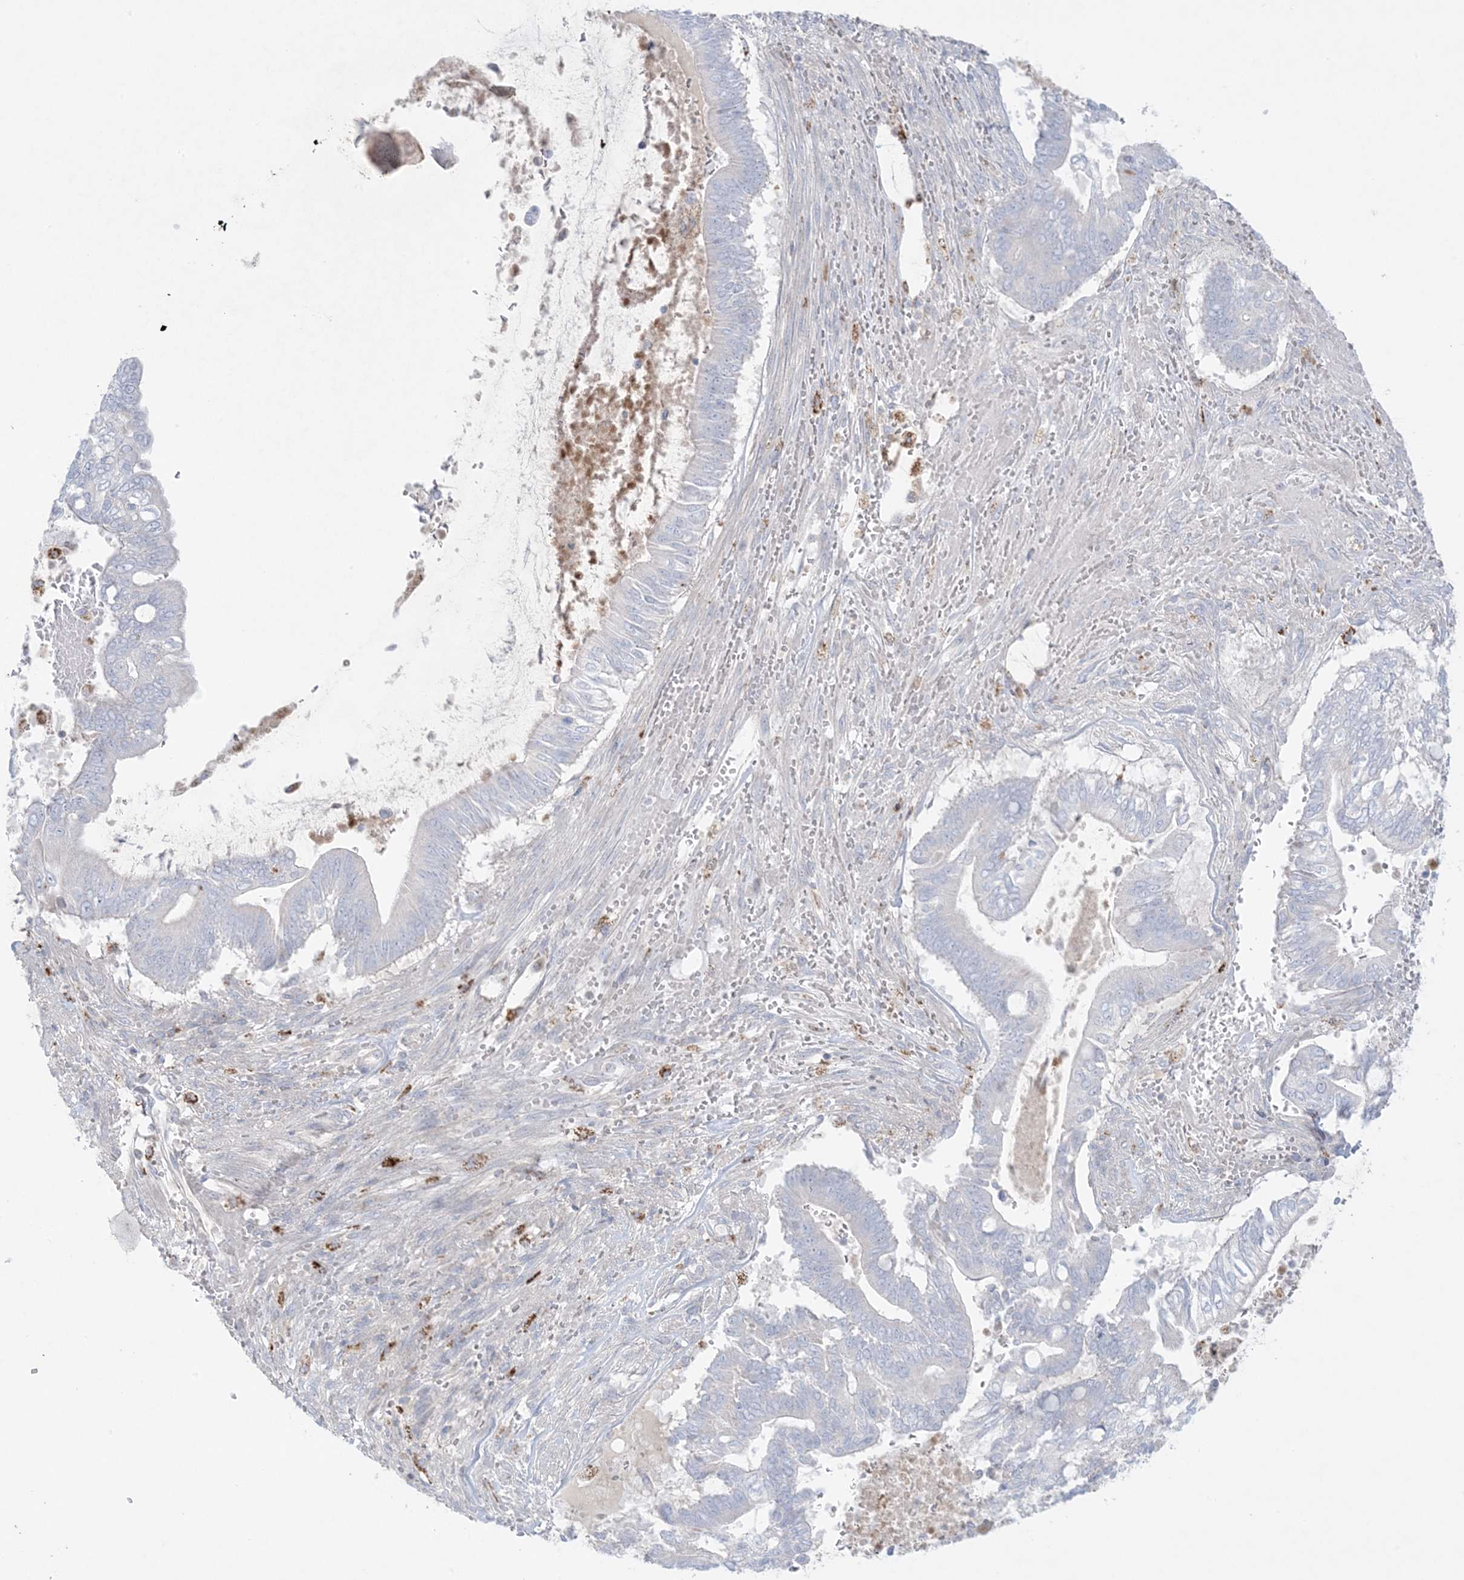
{"staining": {"intensity": "negative", "quantity": "none", "location": "none"}, "tissue": "pancreatic cancer", "cell_type": "Tumor cells", "image_type": "cancer", "snomed": [{"axis": "morphology", "description": "Adenocarcinoma, NOS"}, {"axis": "topography", "description": "Pancreas"}], "caption": "Immunohistochemical staining of human pancreatic cancer (adenocarcinoma) exhibits no significant expression in tumor cells. (DAB immunohistochemistry, high magnification).", "gene": "KCTD6", "patient": {"sex": "male", "age": 68}}